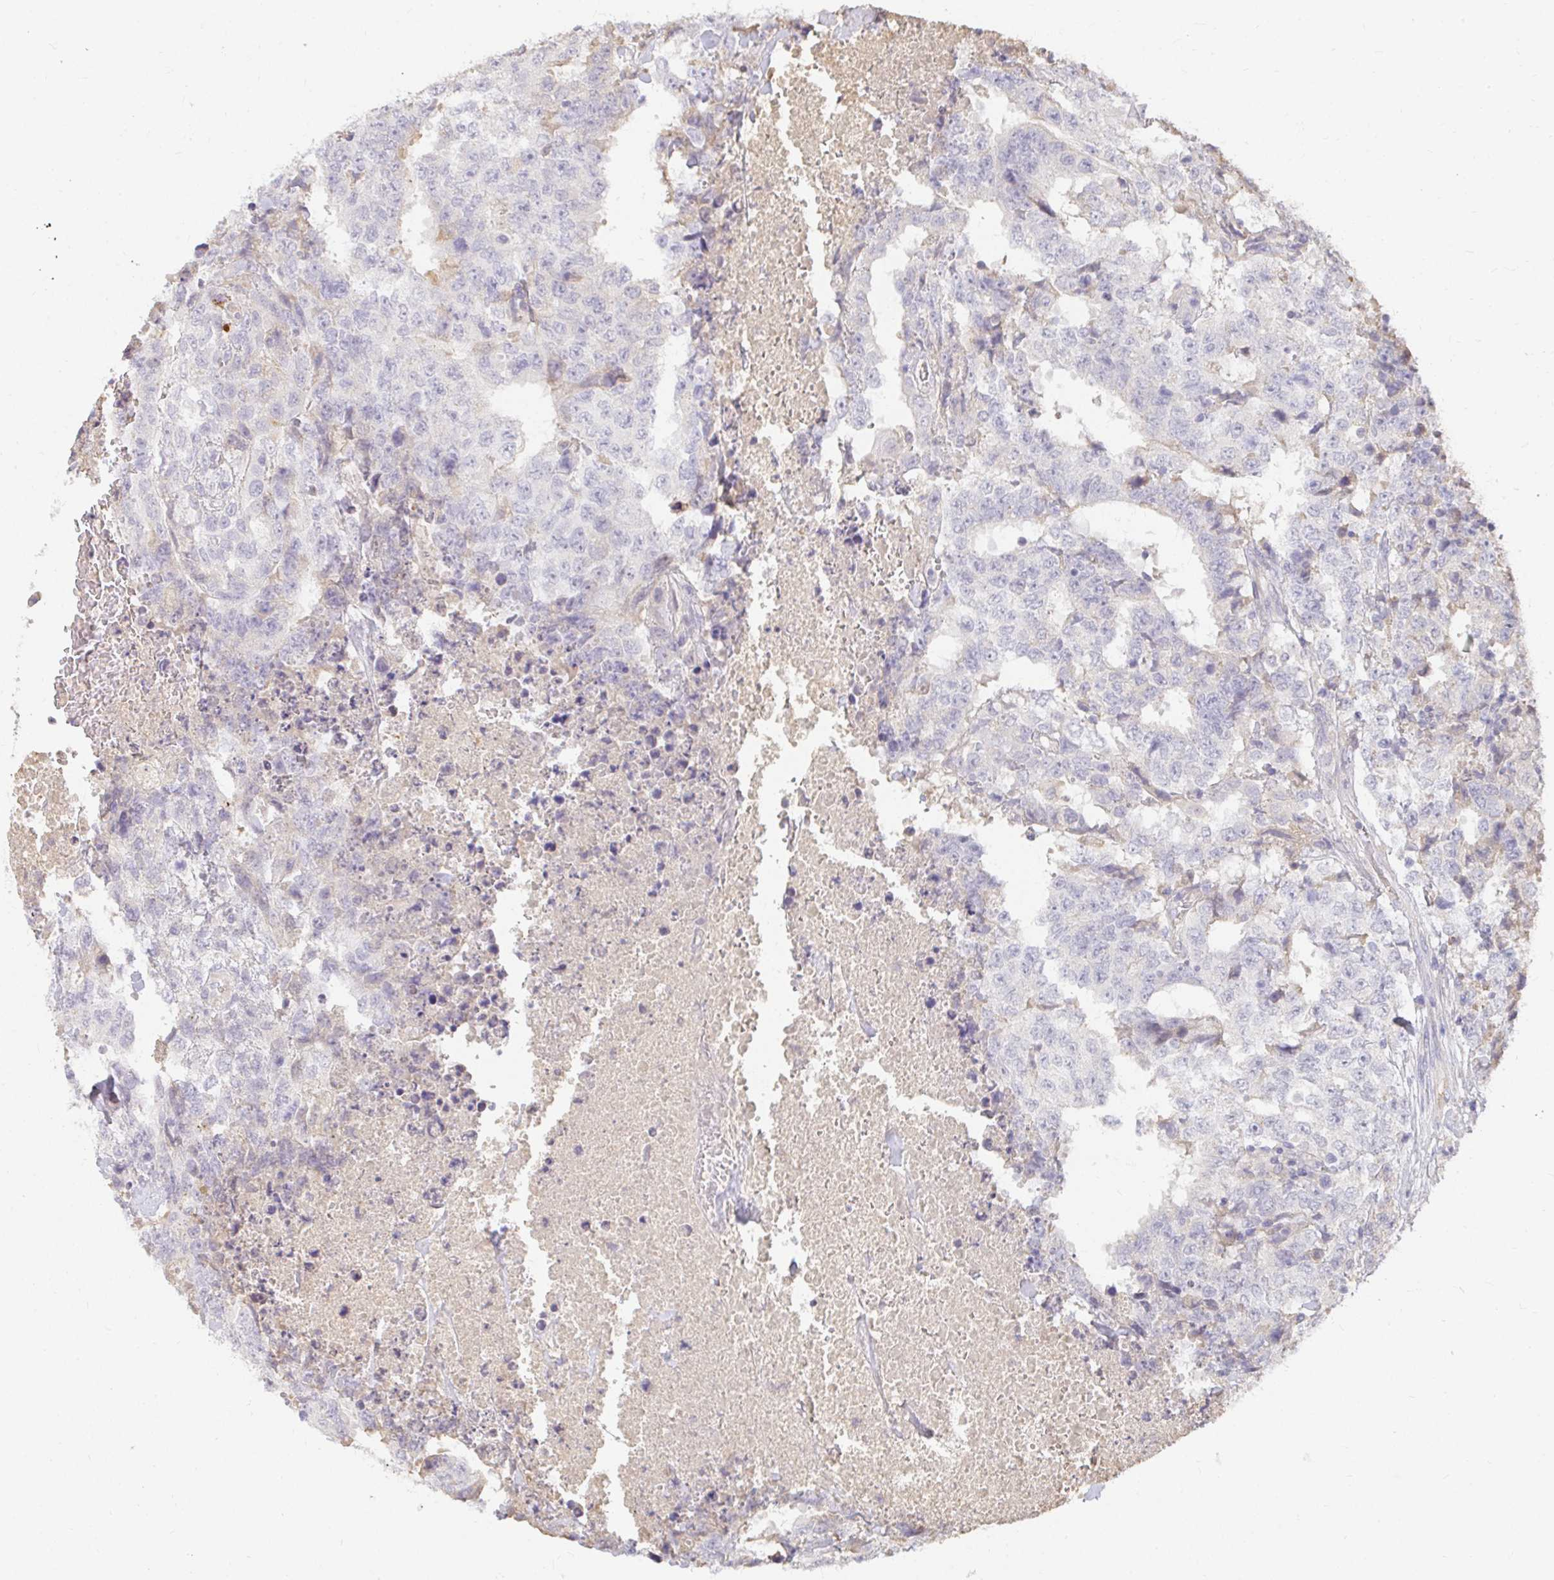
{"staining": {"intensity": "negative", "quantity": "none", "location": "none"}, "tissue": "testis cancer", "cell_type": "Tumor cells", "image_type": "cancer", "snomed": [{"axis": "morphology", "description": "Carcinoma, Embryonal, NOS"}, {"axis": "topography", "description": "Testis"}], "caption": "DAB immunohistochemical staining of human testis cancer (embryonal carcinoma) reveals no significant staining in tumor cells.", "gene": "LOXL4", "patient": {"sex": "male", "age": 24}}